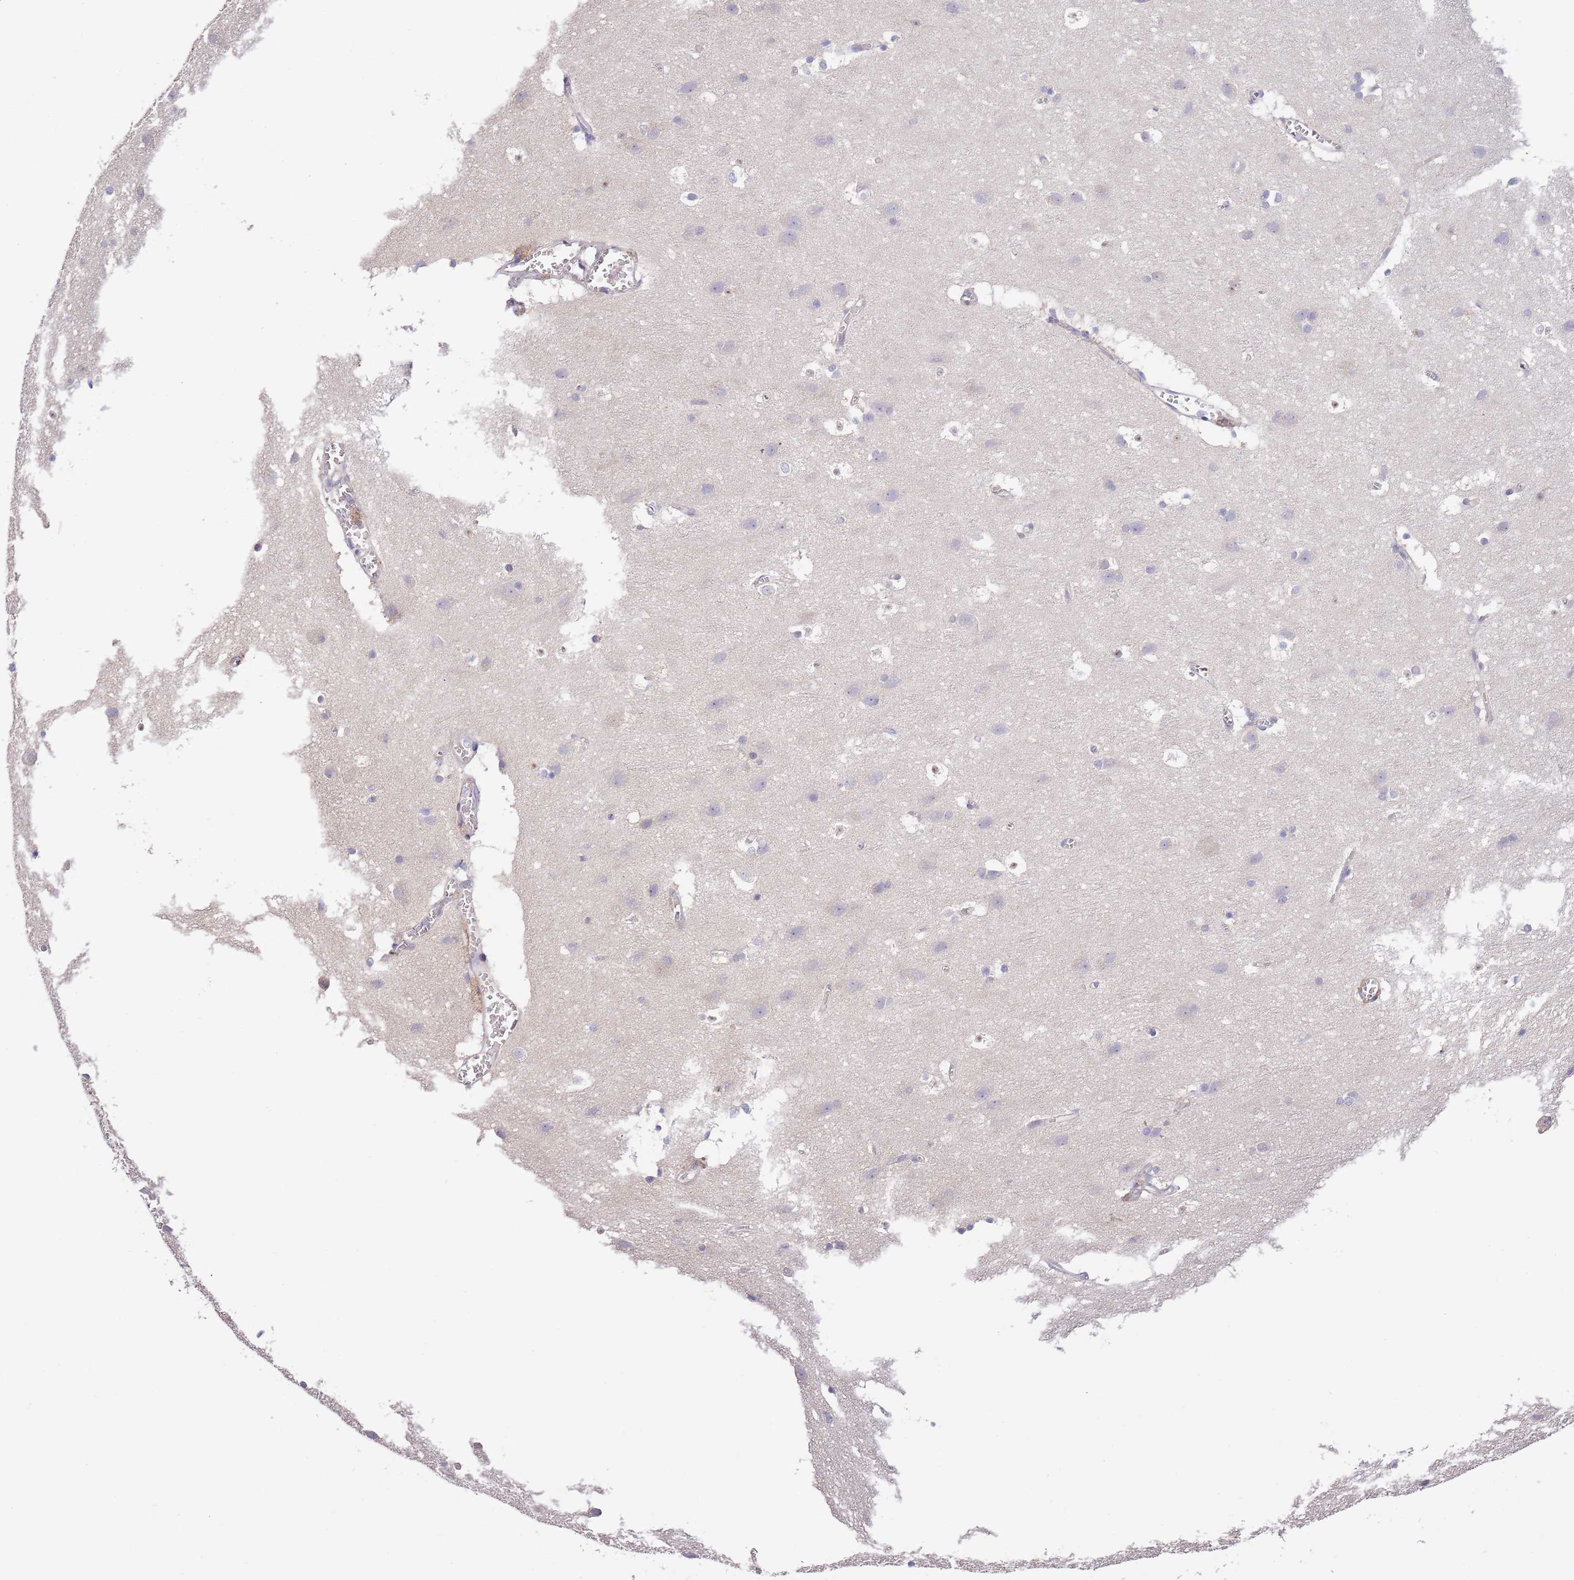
{"staining": {"intensity": "negative", "quantity": "none", "location": "none"}, "tissue": "cerebral cortex", "cell_type": "Endothelial cells", "image_type": "normal", "snomed": [{"axis": "morphology", "description": "Normal tissue, NOS"}, {"axis": "topography", "description": "Cerebral cortex"}], "caption": "High power microscopy histopathology image of an IHC micrograph of normal cerebral cortex, revealing no significant staining in endothelial cells.", "gene": "LIPJ", "patient": {"sex": "male", "age": 54}}